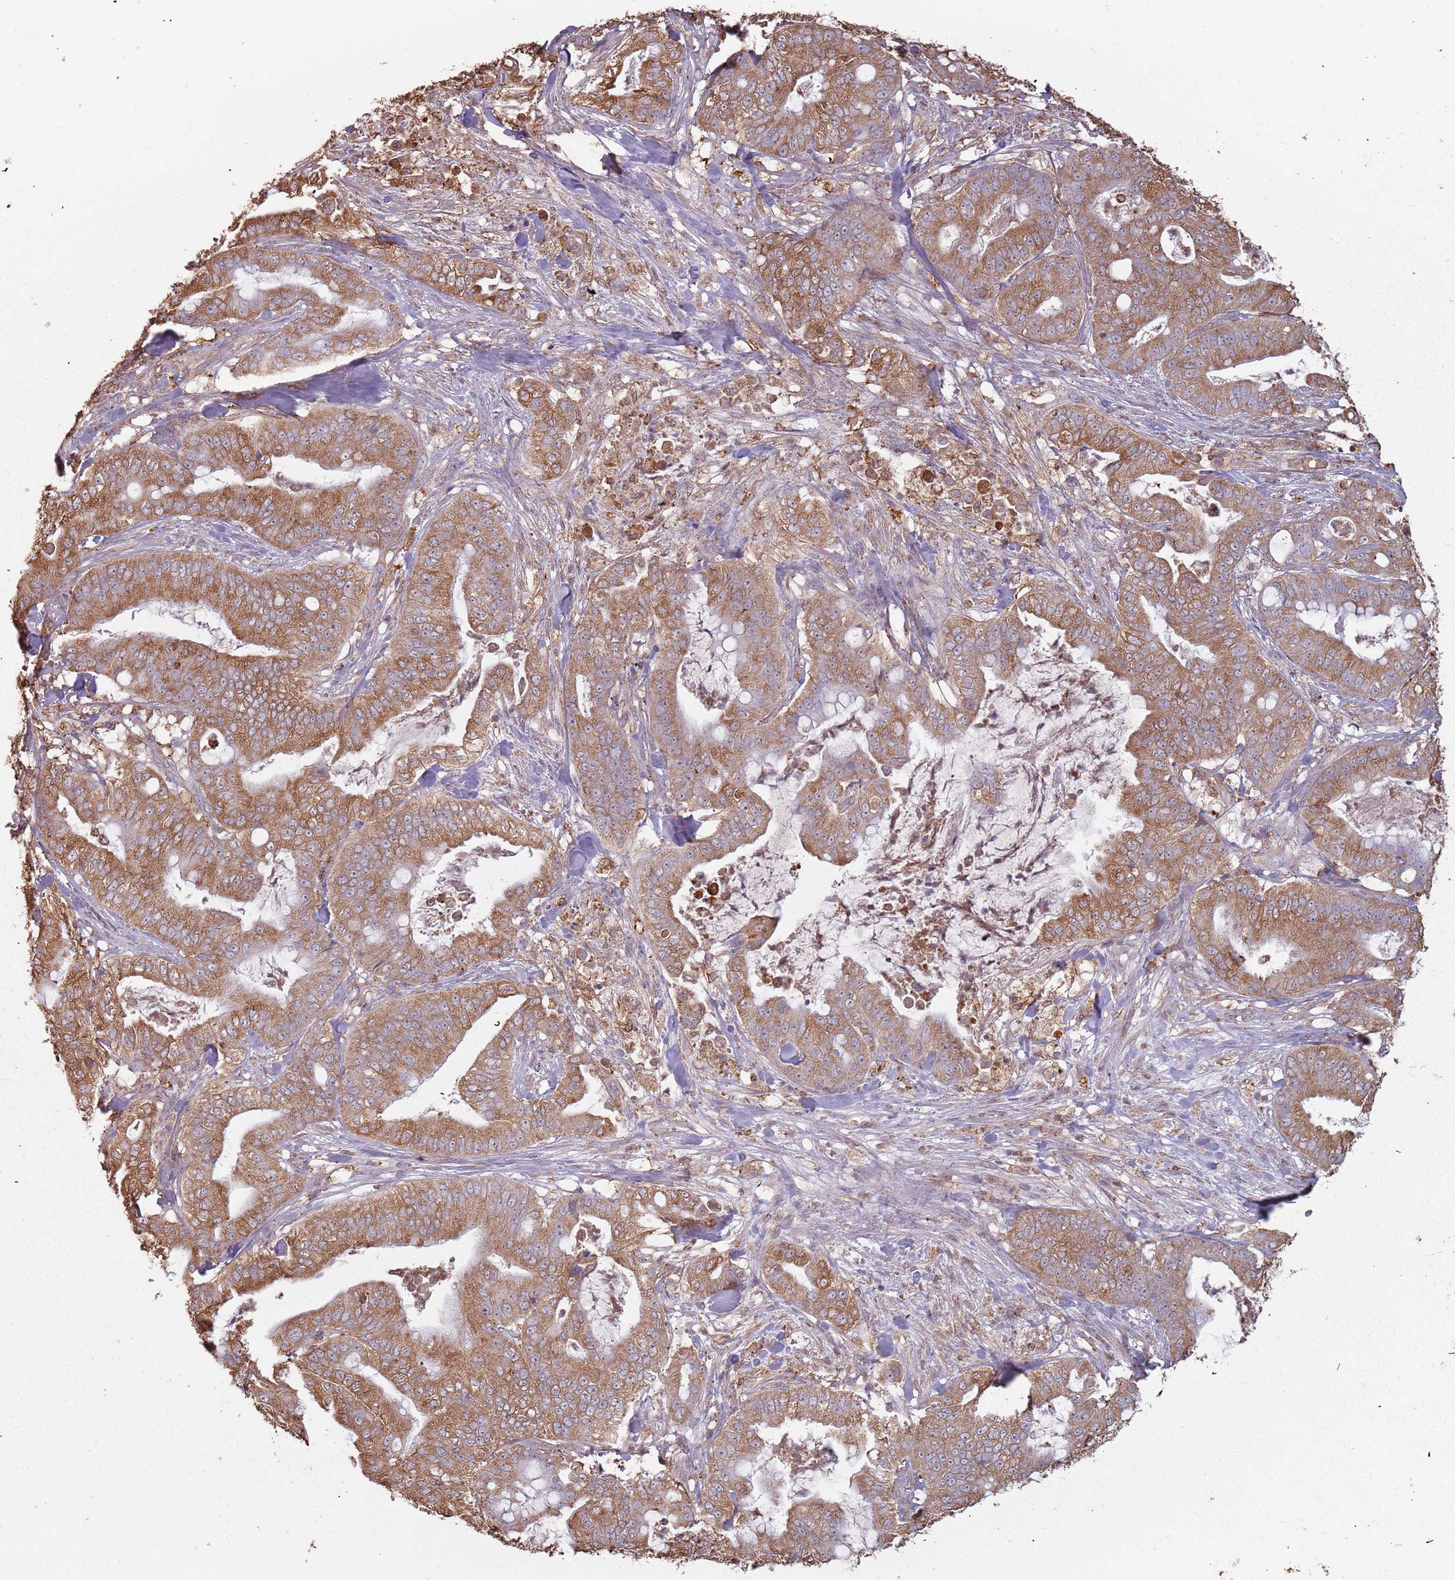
{"staining": {"intensity": "moderate", "quantity": ">75%", "location": "cytoplasmic/membranous"}, "tissue": "pancreatic cancer", "cell_type": "Tumor cells", "image_type": "cancer", "snomed": [{"axis": "morphology", "description": "Adenocarcinoma, NOS"}, {"axis": "topography", "description": "Pancreas"}], "caption": "Human pancreatic adenocarcinoma stained for a protein (brown) displays moderate cytoplasmic/membranous positive expression in about >75% of tumor cells.", "gene": "ATOSB", "patient": {"sex": "male", "age": 71}}